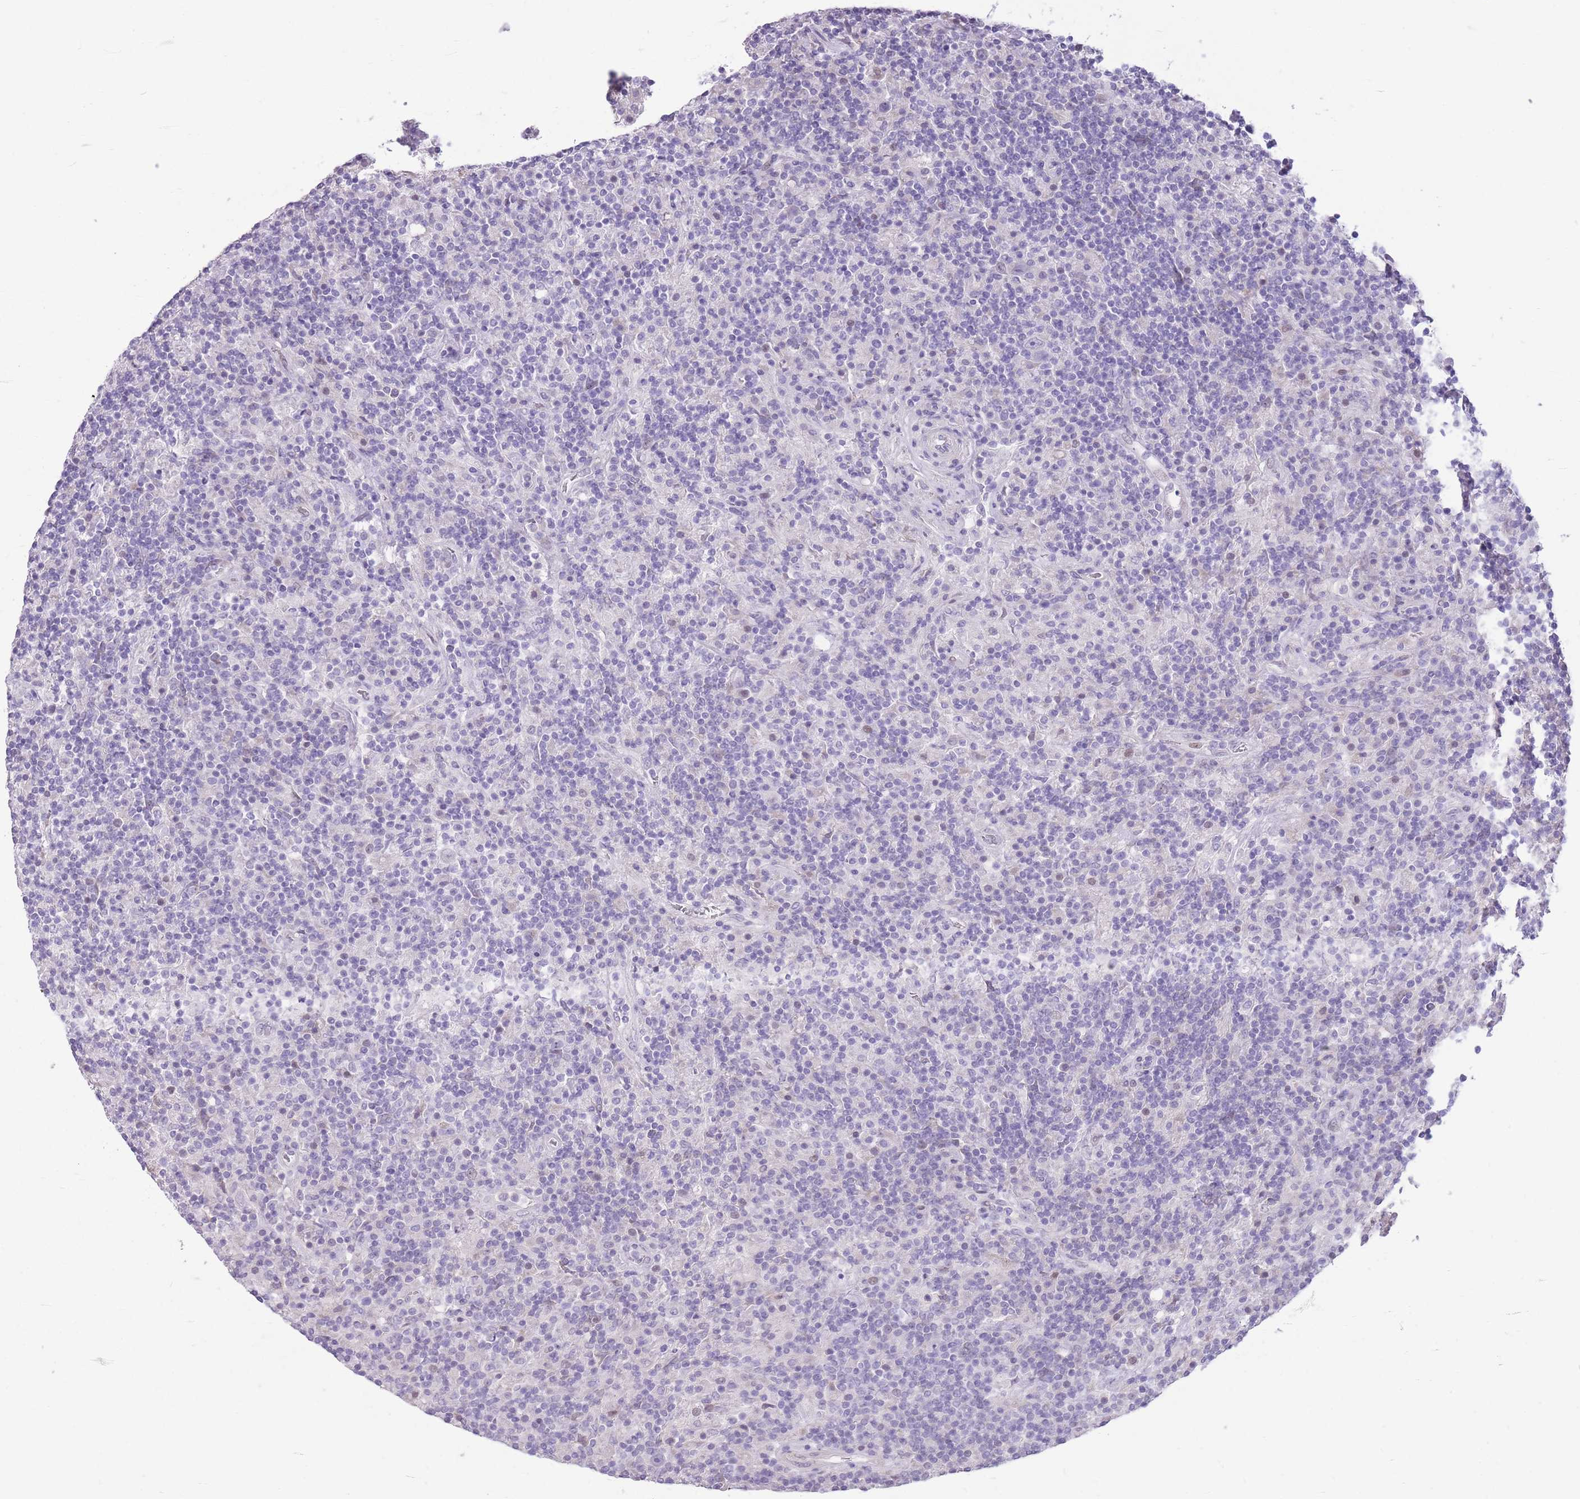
{"staining": {"intensity": "negative", "quantity": "none", "location": "none"}, "tissue": "lymphoma", "cell_type": "Tumor cells", "image_type": "cancer", "snomed": [{"axis": "morphology", "description": "Hodgkin's disease, NOS"}, {"axis": "topography", "description": "Lymph node"}], "caption": "High magnification brightfield microscopy of lymphoma stained with DAB (brown) and counterstained with hematoxylin (blue): tumor cells show no significant positivity. (DAB IHC, high magnification).", "gene": "WDR70", "patient": {"sex": "male", "age": 70}}